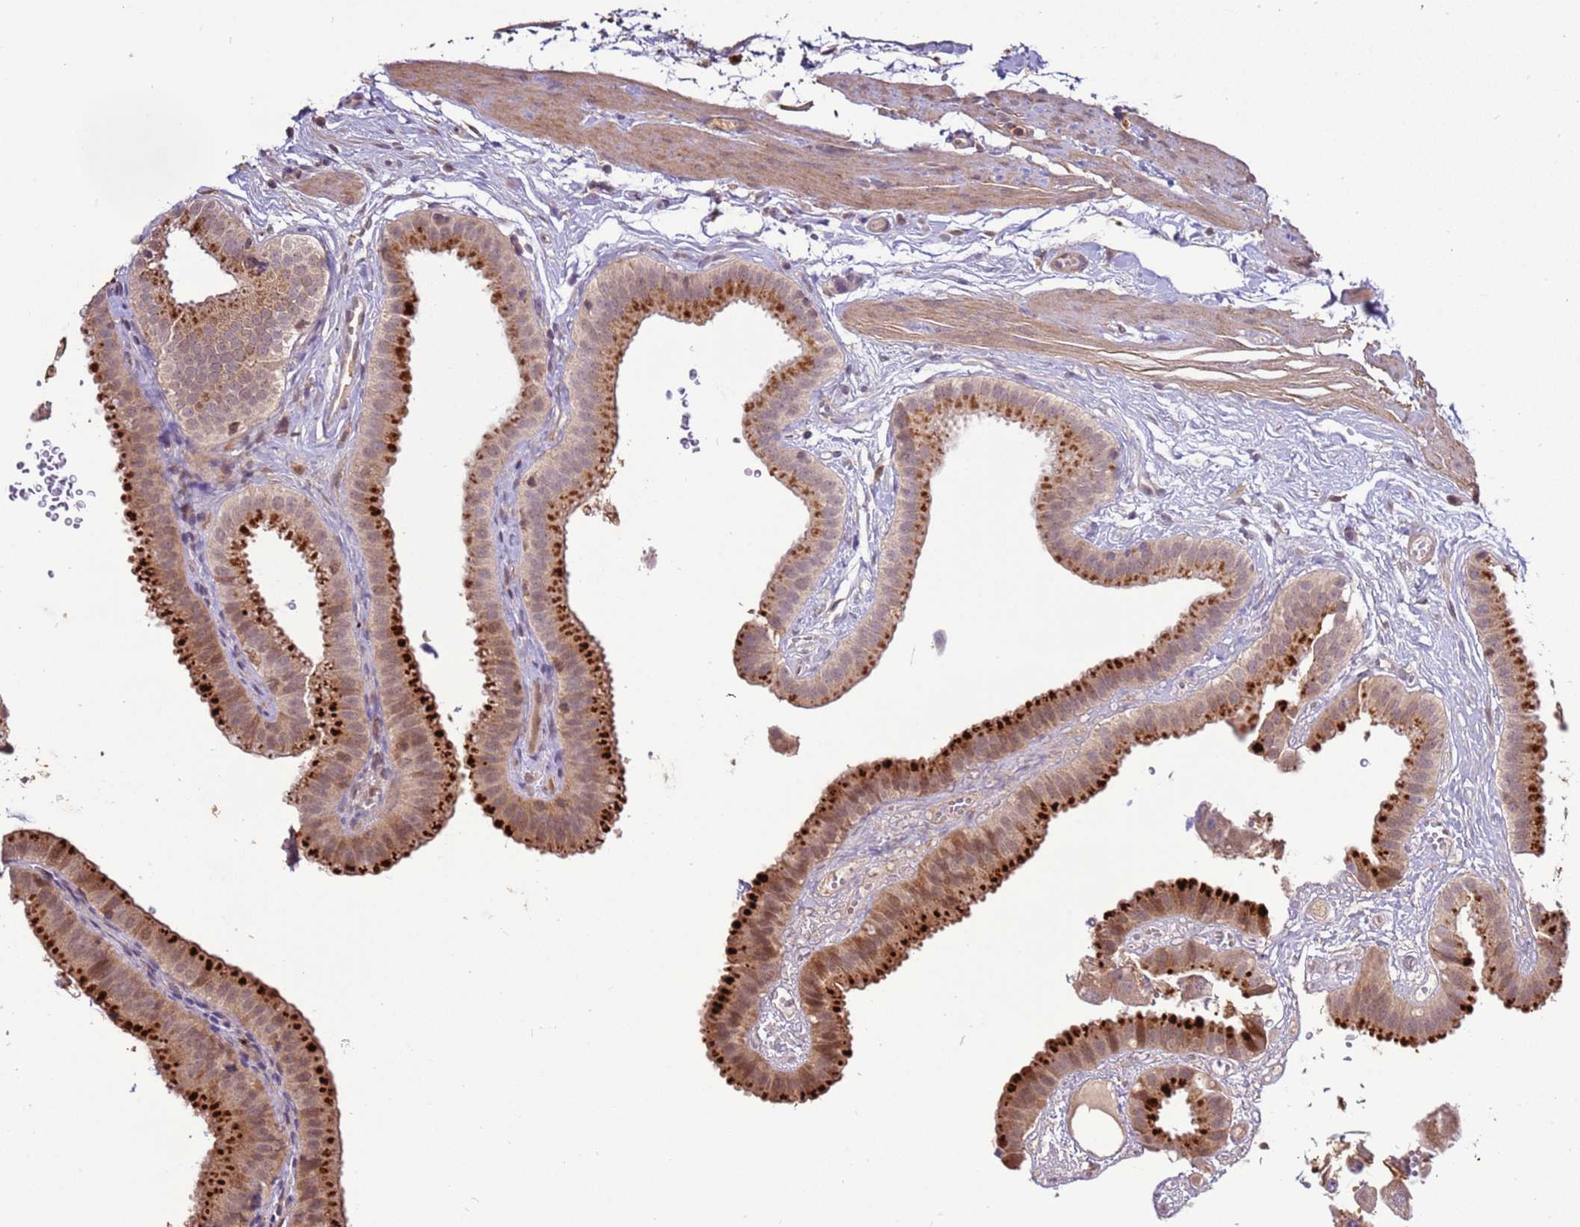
{"staining": {"intensity": "strong", "quantity": ">75%", "location": "cytoplasmic/membranous"}, "tissue": "gallbladder", "cell_type": "Glandular cells", "image_type": "normal", "snomed": [{"axis": "morphology", "description": "Normal tissue, NOS"}, {"axis": "topography", "description": "Gallbladder"}], "caption": "Protein analysis of unremarkable gallbladder reveals strong cytoplasmic/membranous positivity in approximately >75% of glandular cells. (DAB = brown stain, brightfield microscopy at high magnification).", "gene": "ZNF624", "patient": {"sex": "female", "age": 61}}